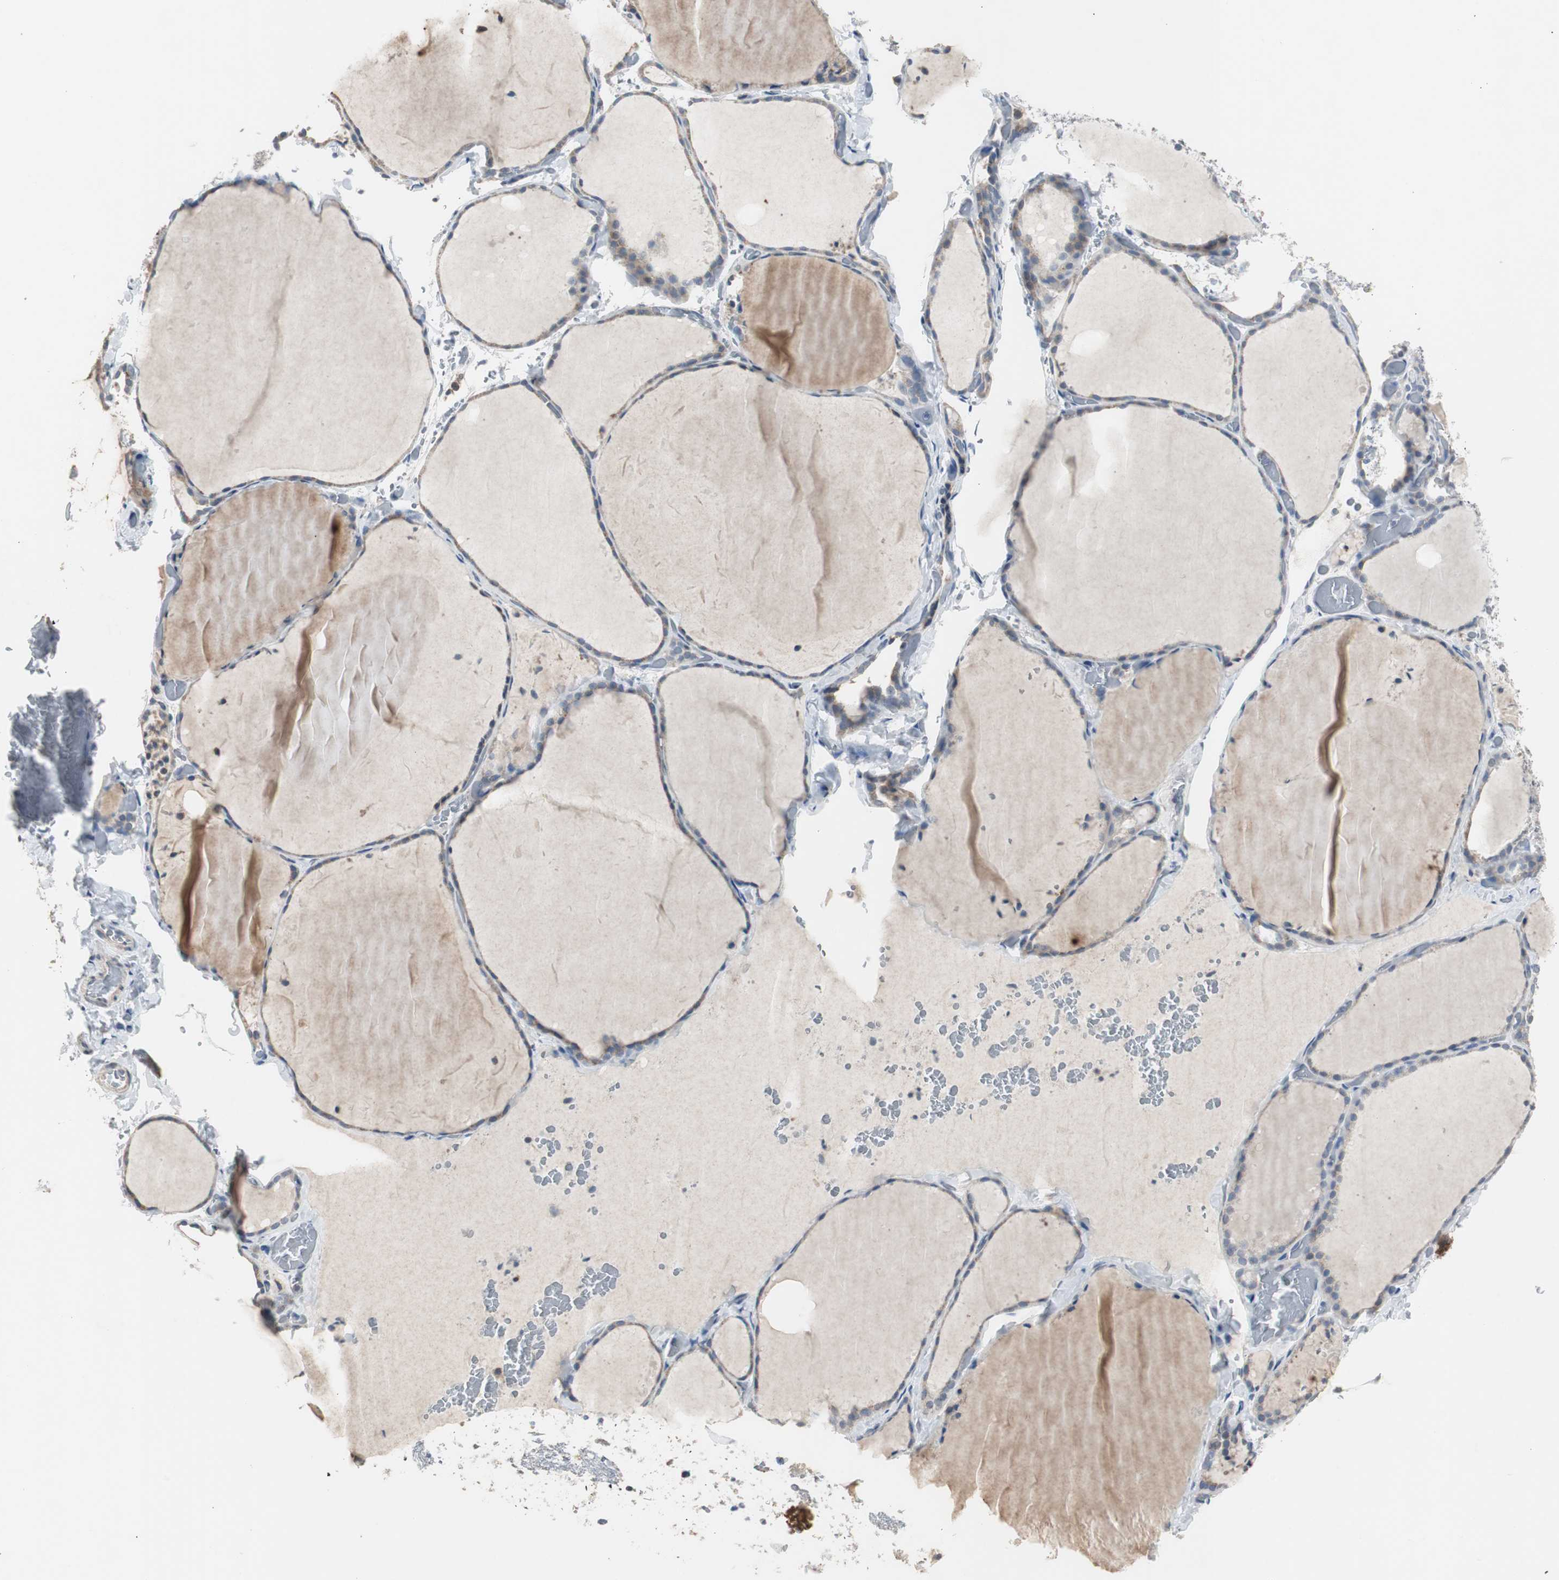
{"staining": {"intensity": "negative", "quantity": "none", "location": "none"}, "tissue": "thyroid gland", "cell_type": "Glandular cells", "image_type": "normal", "snomed": [{"axis": "morphology", "description": "Normal tissue, NOS"}, {"axis": "topography", "description": "Thyroid gland"}], "caption": "IHC histopathology image of benign thyroid gland: human thyroid gland stained with DAB (3,3'-diaminobenzidine) demonstrates no significant protein staining in glandular cells. (Brightfield microscopy of DAB immunohistochemistry at high magnification).", "gene": "TK1", "patient": {"sex": "female", "age": 22}}